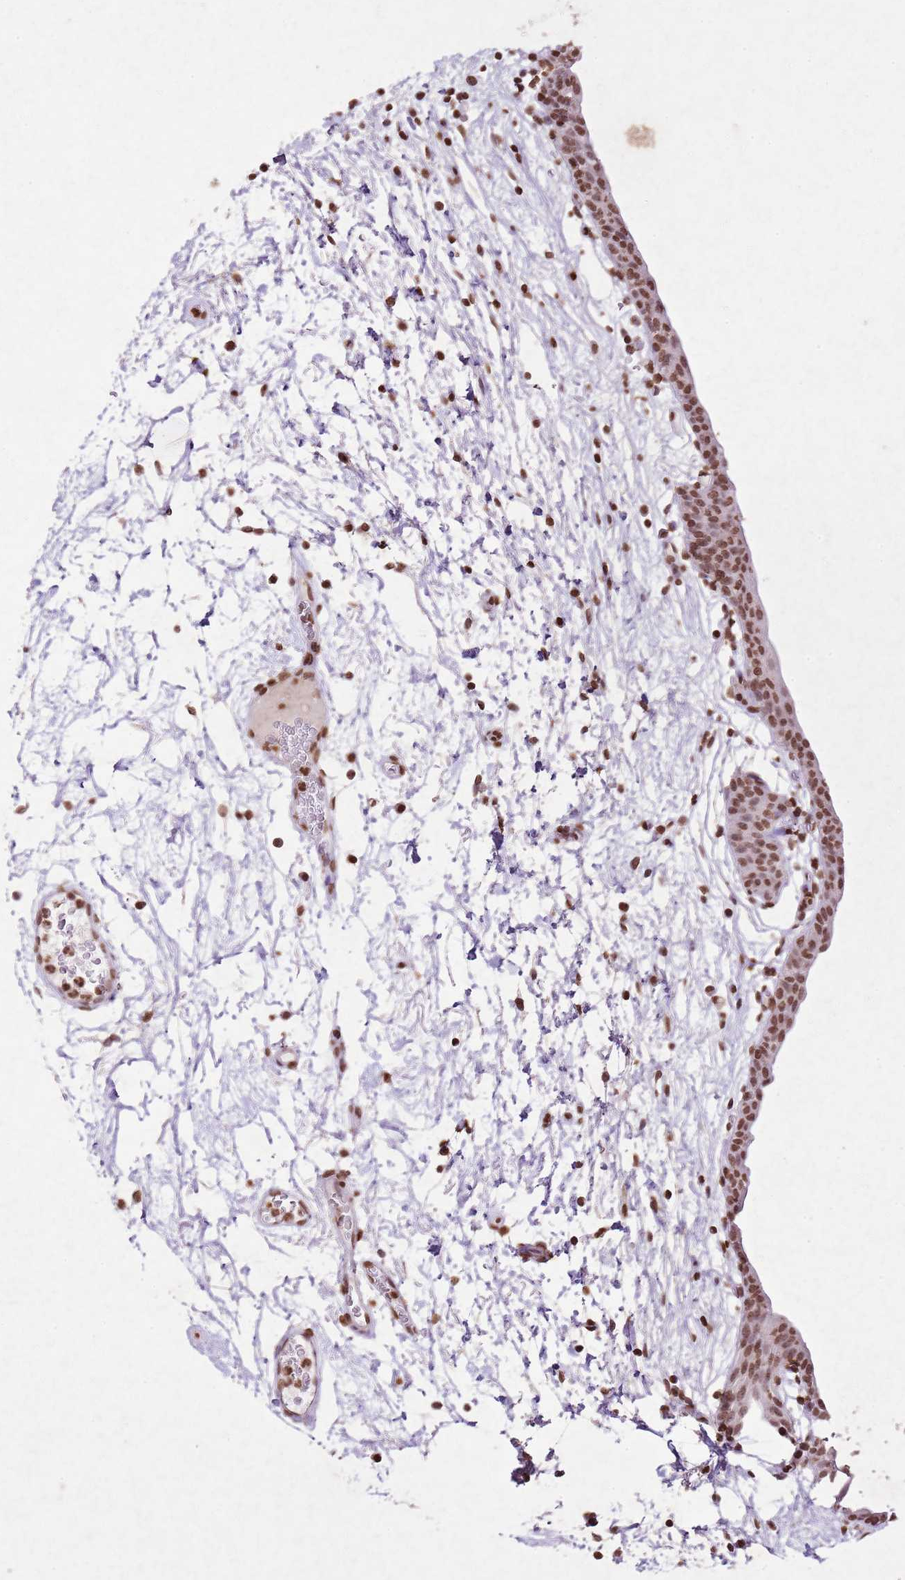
{"staining": {"intensity": "moderate", "quantity": ">75%", "location": "nuclear"}, "tissue": "urinary bladder", "cell_type": "Urothelial cells", "image_type": "normal", "snomed": [{"axis": "morphology", "description": "Normal tissue, NOS"}, {"axis": "topography", "description": "Urinary bladder"}], "caption": "Protein staining of unremarkable urinary bladder shows moderate nuclear expression in about >75% of urothelial cells.", "gene": "BMAL1", "patient": {"sex": "male", "age": 83}}